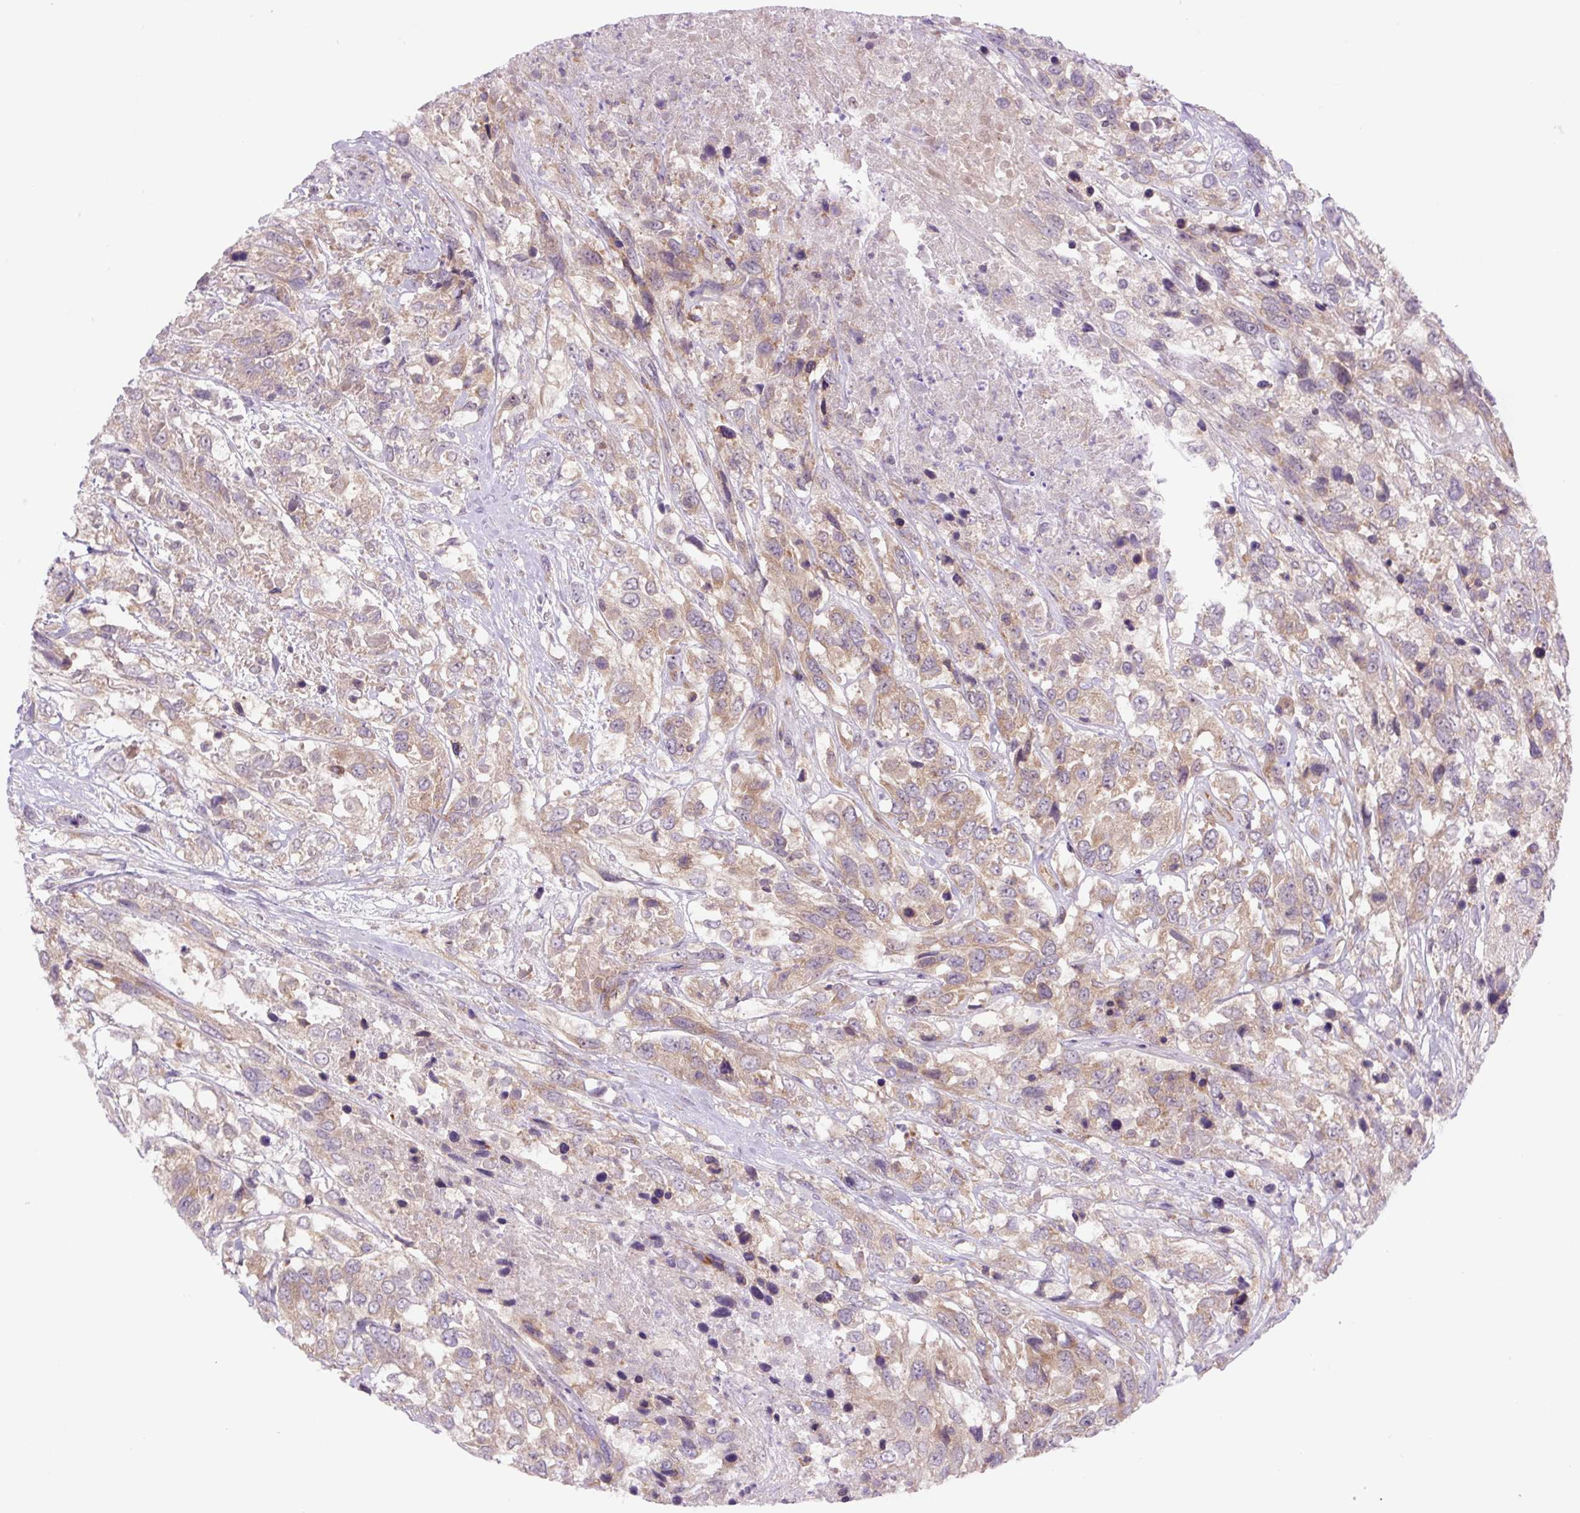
{"staining": {"intensity": "weak", "quantity": "25%-75%", "location": "cytoplasmic/membranous"}, "tissue": "urothelial cancer", "cell_type": "Tumor cells", "image_type": "cancer", "snomed": [{"axis": "morphology", "description": "Urothelial carcinoma, High grade"}, {"axis": "topography", "description": "Urinary bladder"}], "caption": "A high-resolution histopathology image shows IHC staining of urothelial cancer, which demonstrates weak cytoplasmic/membranous positivity in approximately 25%-75% of tumor cells. Nuclei are stained in blue.", "gene": "MINK1", "patient": {"sex": "female", "age": 70}}